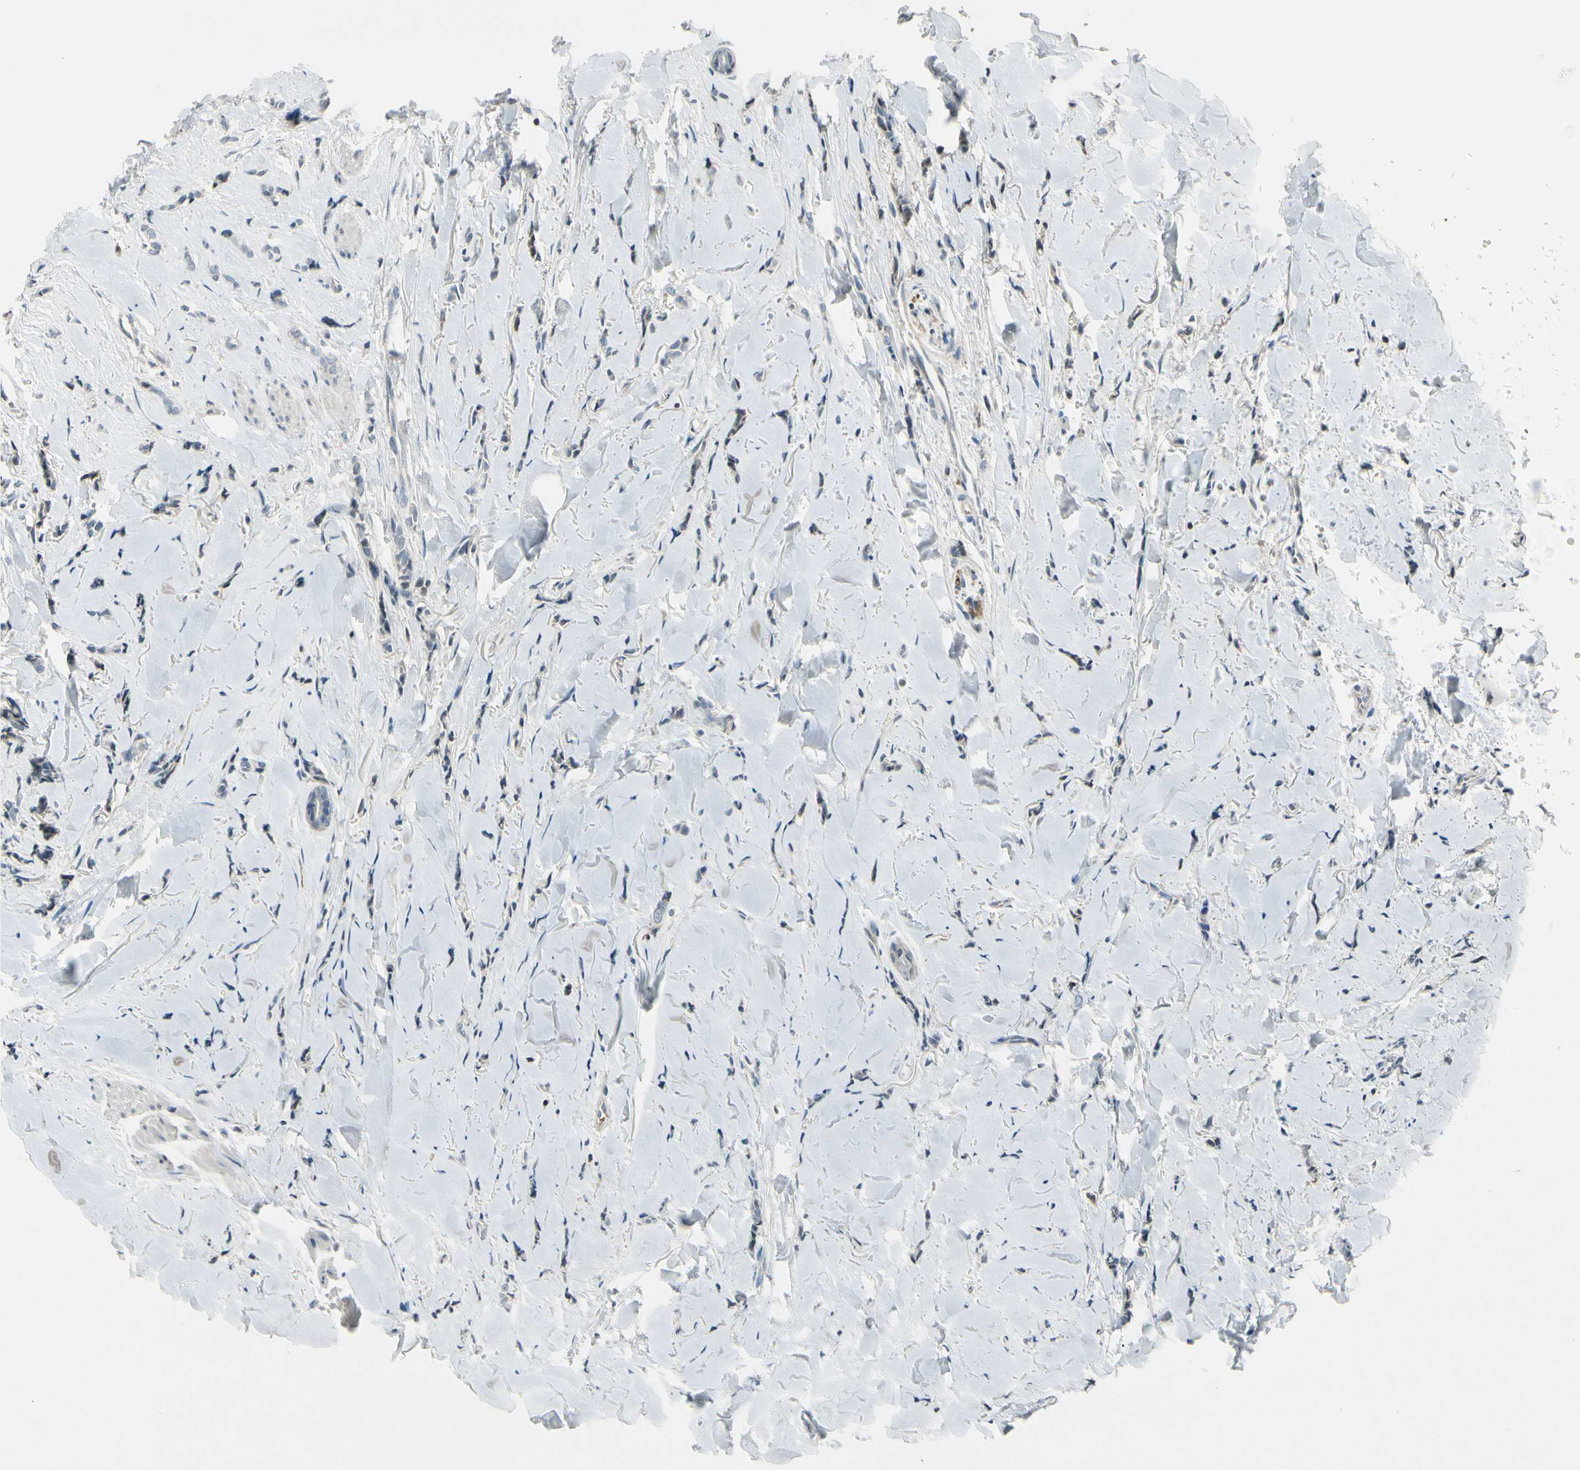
{"staining": {"intensity": "negative", "quantity": "none", "location": "none"}, "tissue": "breast cancer", "cell_type": "Tumor cells", "image_type": "cancer", "snomed": [{"axis": "morphology", "description": "Lobular carcinoma"}, {"axis": "topography", "description": "Skin"}, {"axis": "topography", "description": "Breast"}], "caption": "Tumor cells are negative for brown protein staining in breast lobular carcinoma.", "gene": "PDPN", "patient": {"sex": "female", "age": 46}}